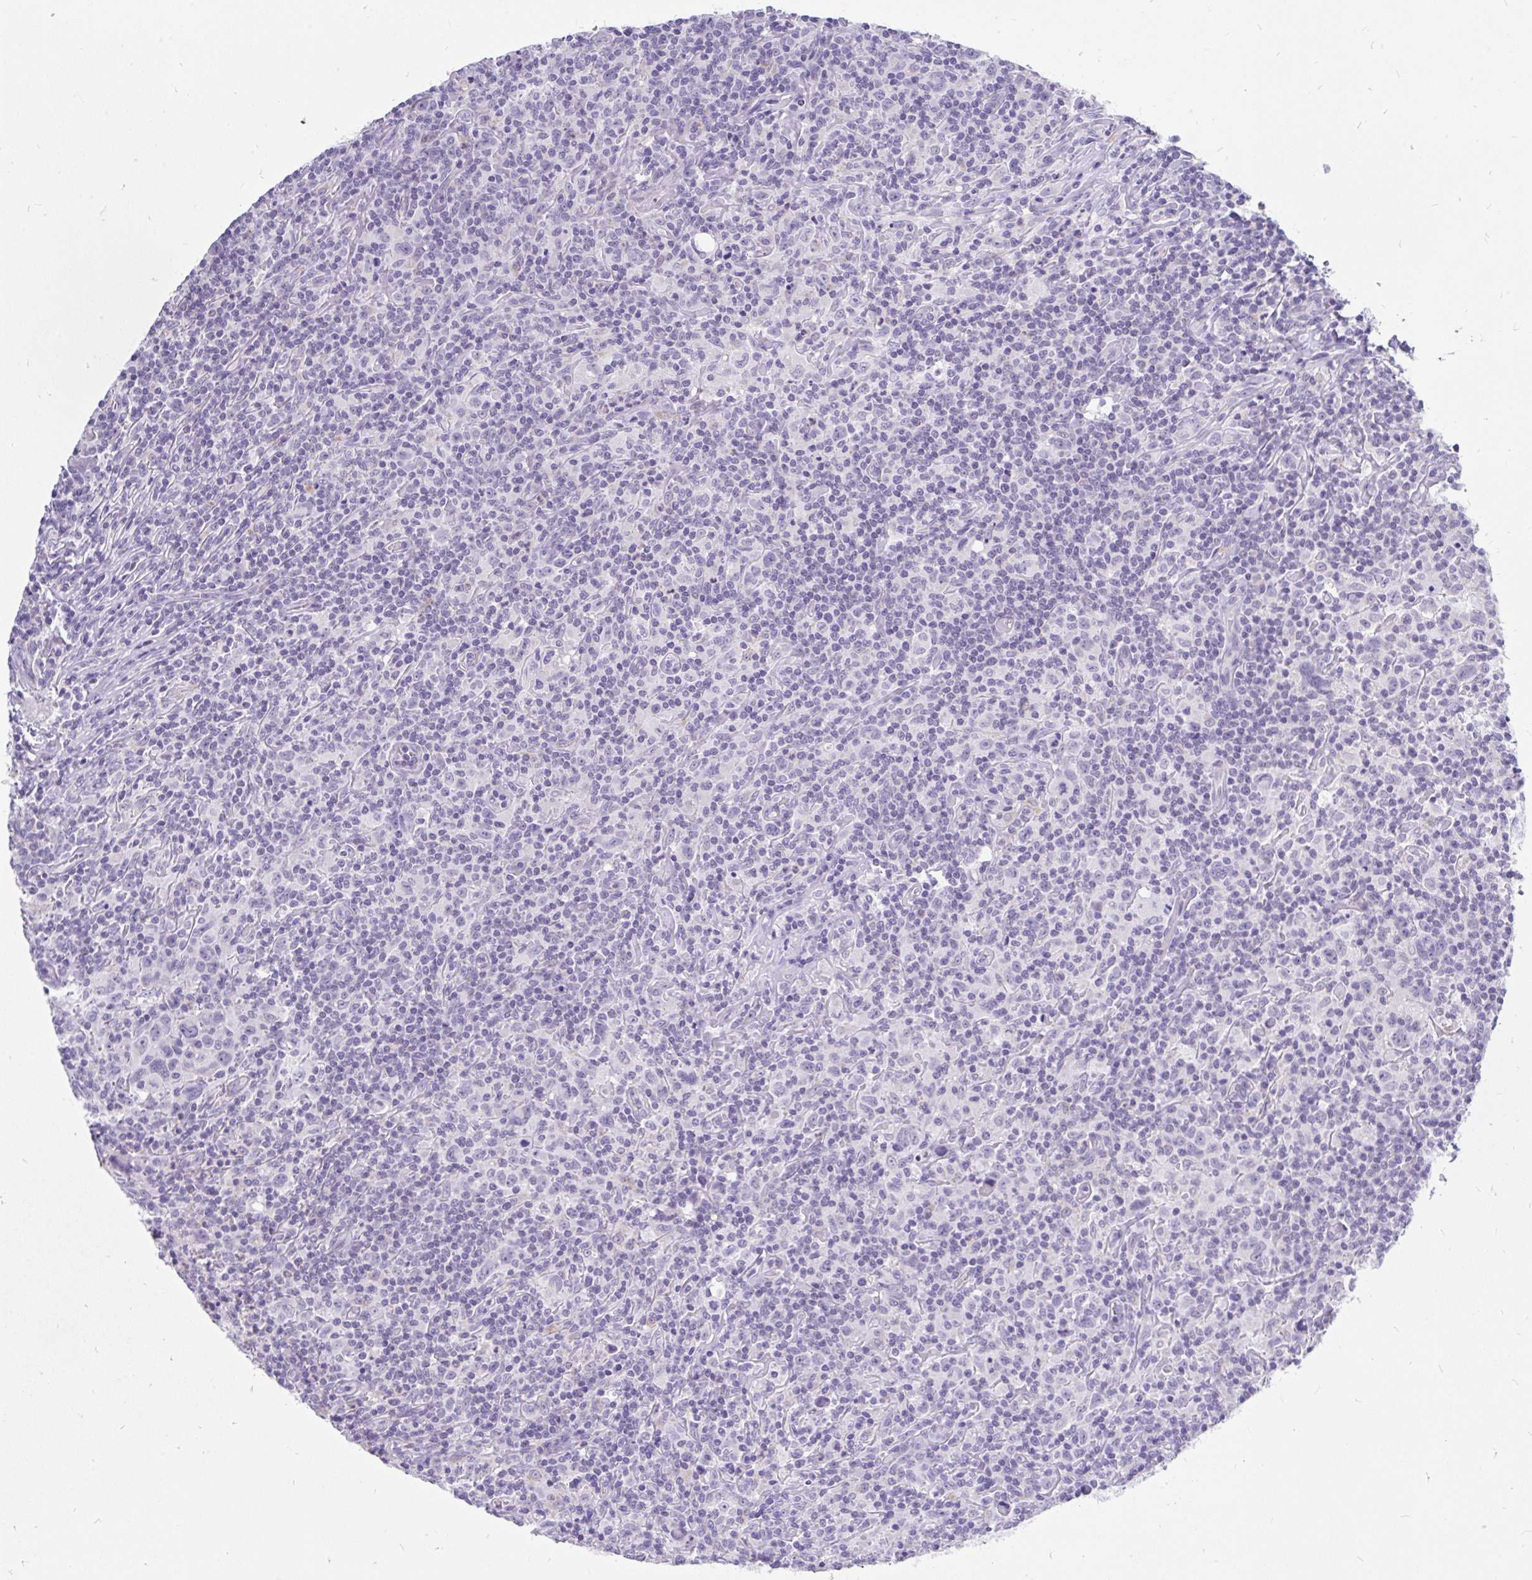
{"staining": {"intensity": "negative", "quantity": "none", "location": "none"}, "tissue": "lymphoma", "cell_type": "Tumor cells", "image_type": "cancer", "snomed": [{"axis": "morphology", "description": "Hodgkin's disease, NOS"}, {"axis": "topography", "description": "Lymph node"}], "caption": "Immunohistochemical staining of lymphoma exhibits no significant staining in tumor cells.", "gene": "INTS5", "patient": {"sex": "female", "age": 18}}